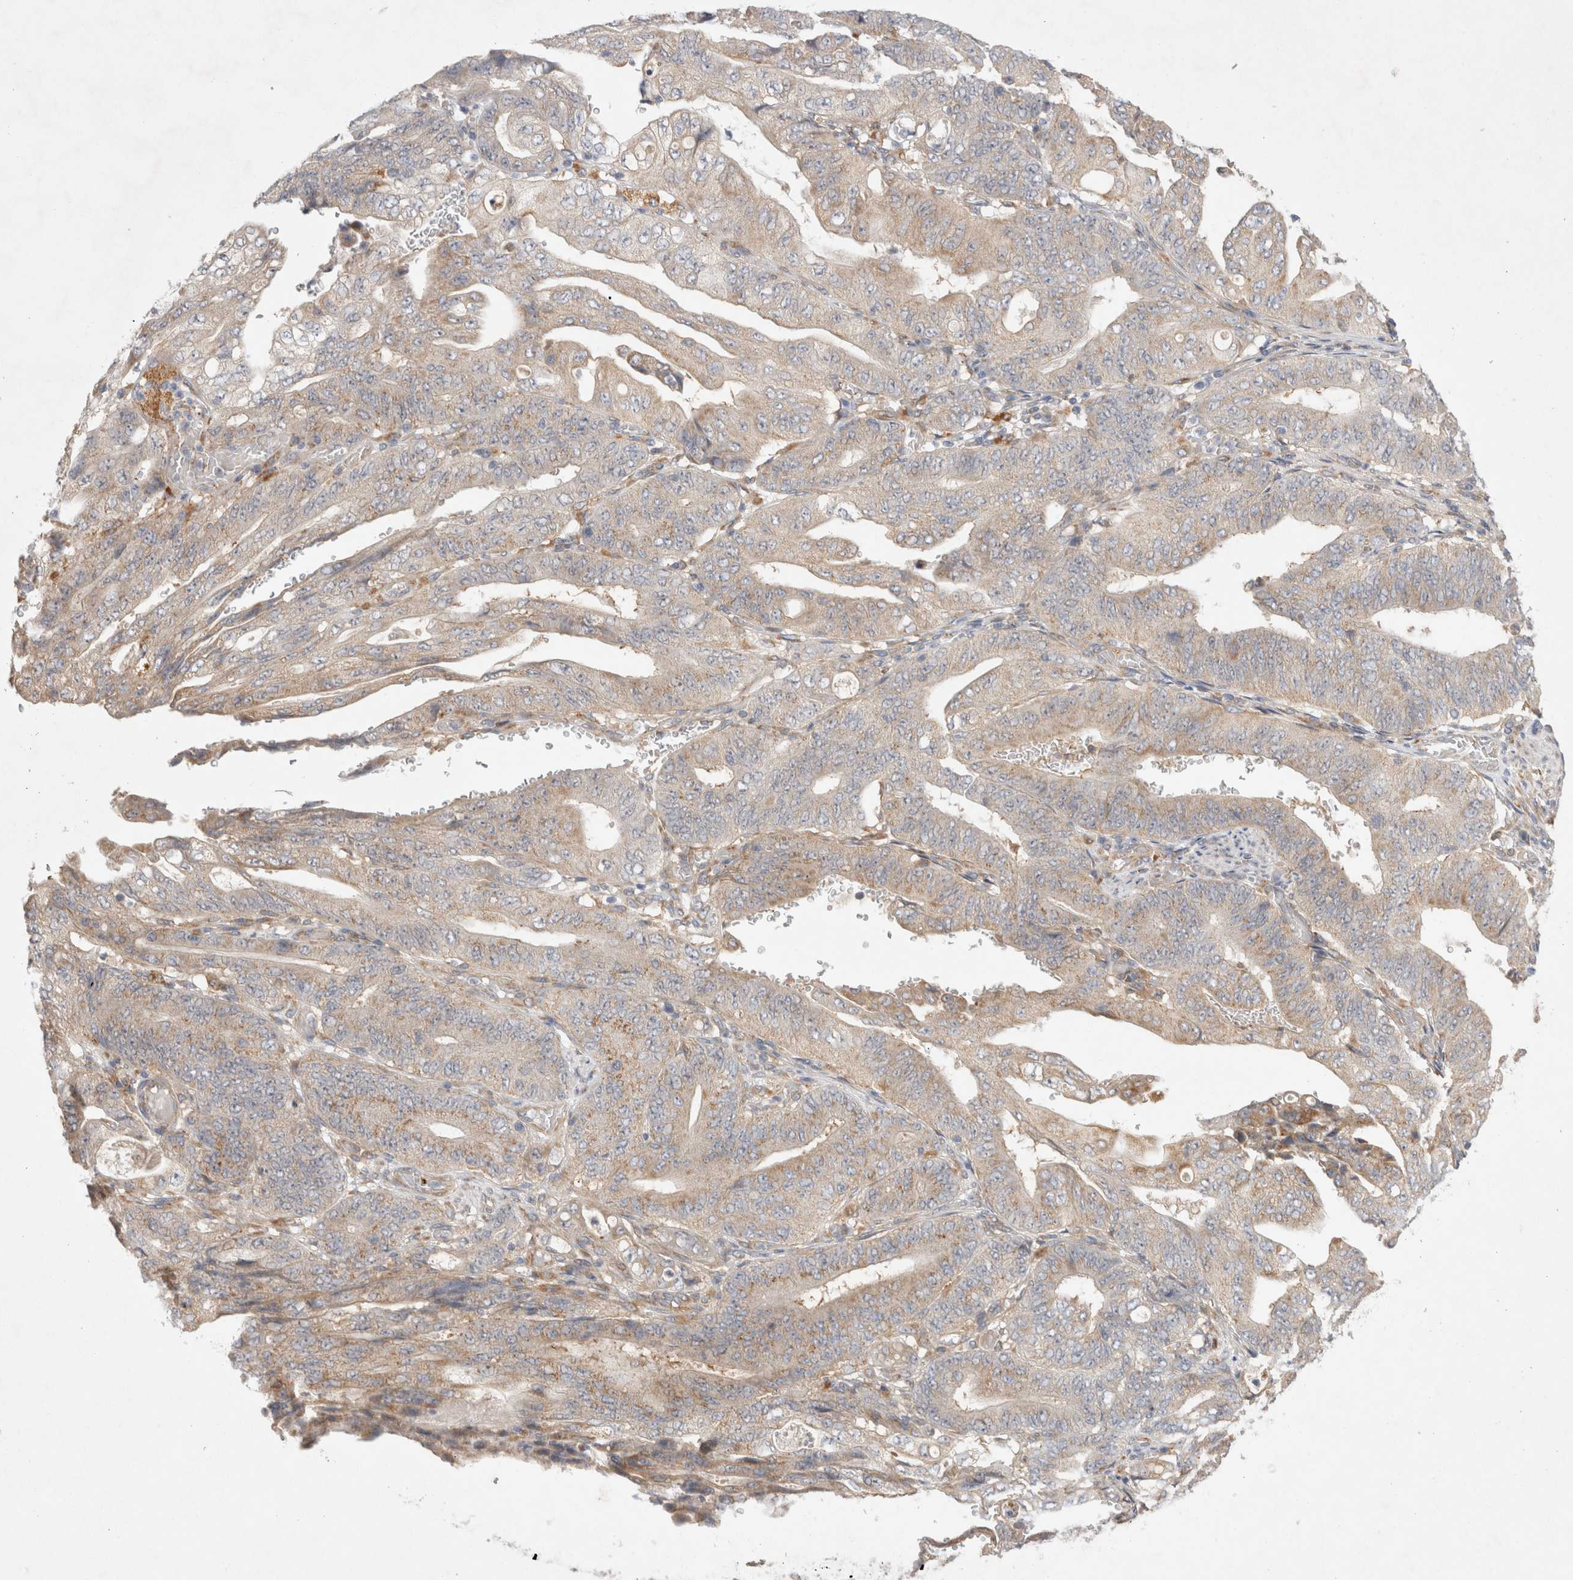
{"staining": {"intensity": "weak", "quantity": ">75%", "location": "cytoplasmic/membranous"}, "tissue": "stomach cancer", "cell_type": "Tumor cells", "image_type": "cancer", "snomed": [{"axis": "morphology", "description": "Adenocarcinoma, NOS"}, {"axis": "topography", "description": "Stomach"}], "caption": "High-magnification brightfield microscopy of stomach adenocarcinoma stained with DAB (3,3'-diaminobenzidine) (brown) and counterstained with hematoxylin (blue). tumor cells exhibit weak cytoplasmic/membranous positivity is present in about>75% of cells.", "gene": "NPC1", "patient": {"sex": "female", "age": 73}}